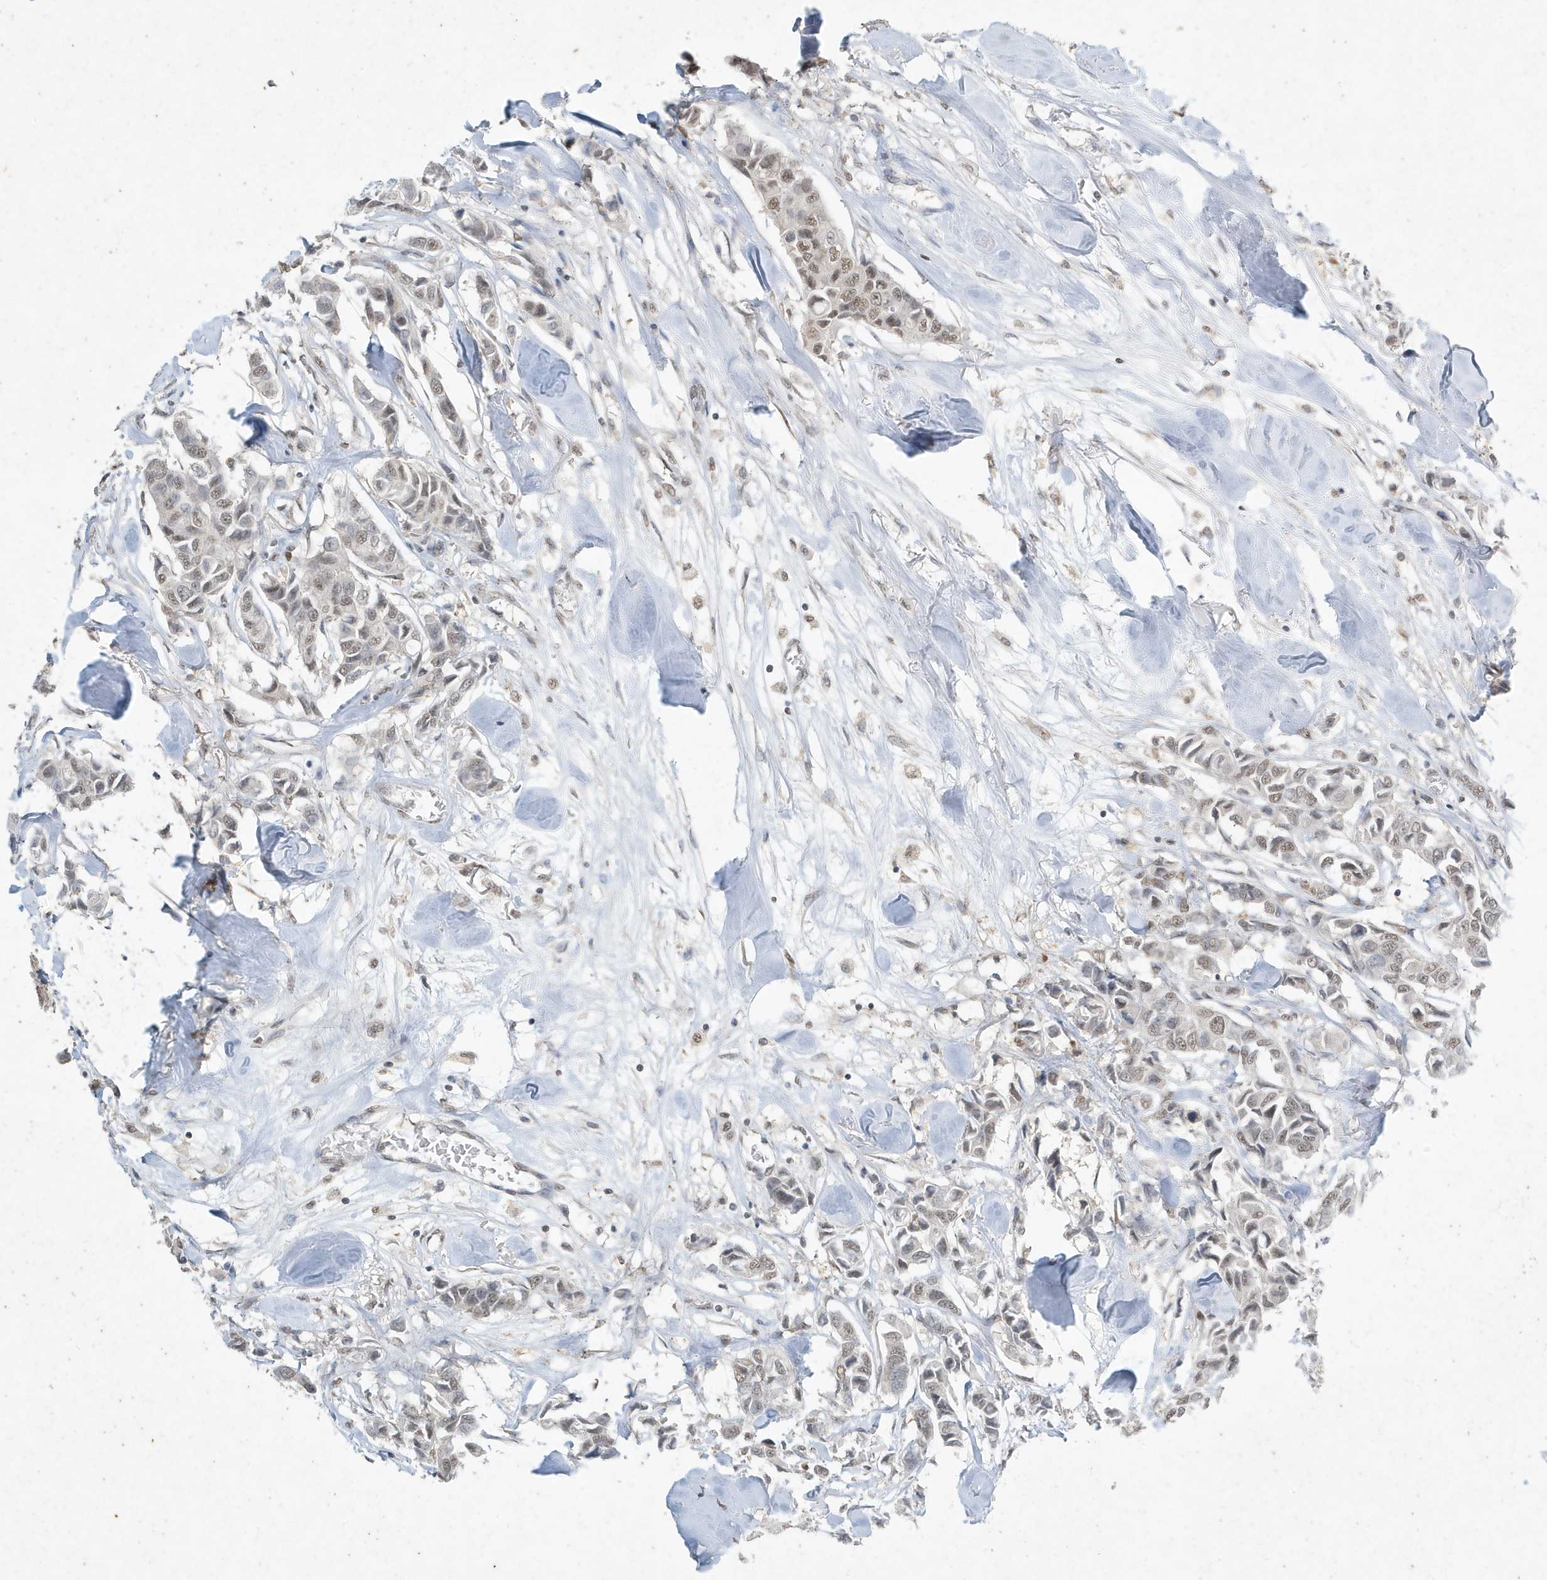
{"staining": {"intensity": "weak", "quantity": ">75%", "location": "nuclear"}, "tissue": "breast cancer", "cell_type": "Tumor cells", "image_type": "cancer", "snomed": [{"axis": "morphology", "description": "Duct carcinoma"}, {"axis": "topography", "description": "Breast"}], "caption": "Approximately >75% of tumor cells in breast cancer show weak nuclear protein expression as visualized by brown immunohistochemical staining.", "gene": "DEFA1", "patient": {"sex": "female", "age": 80}}